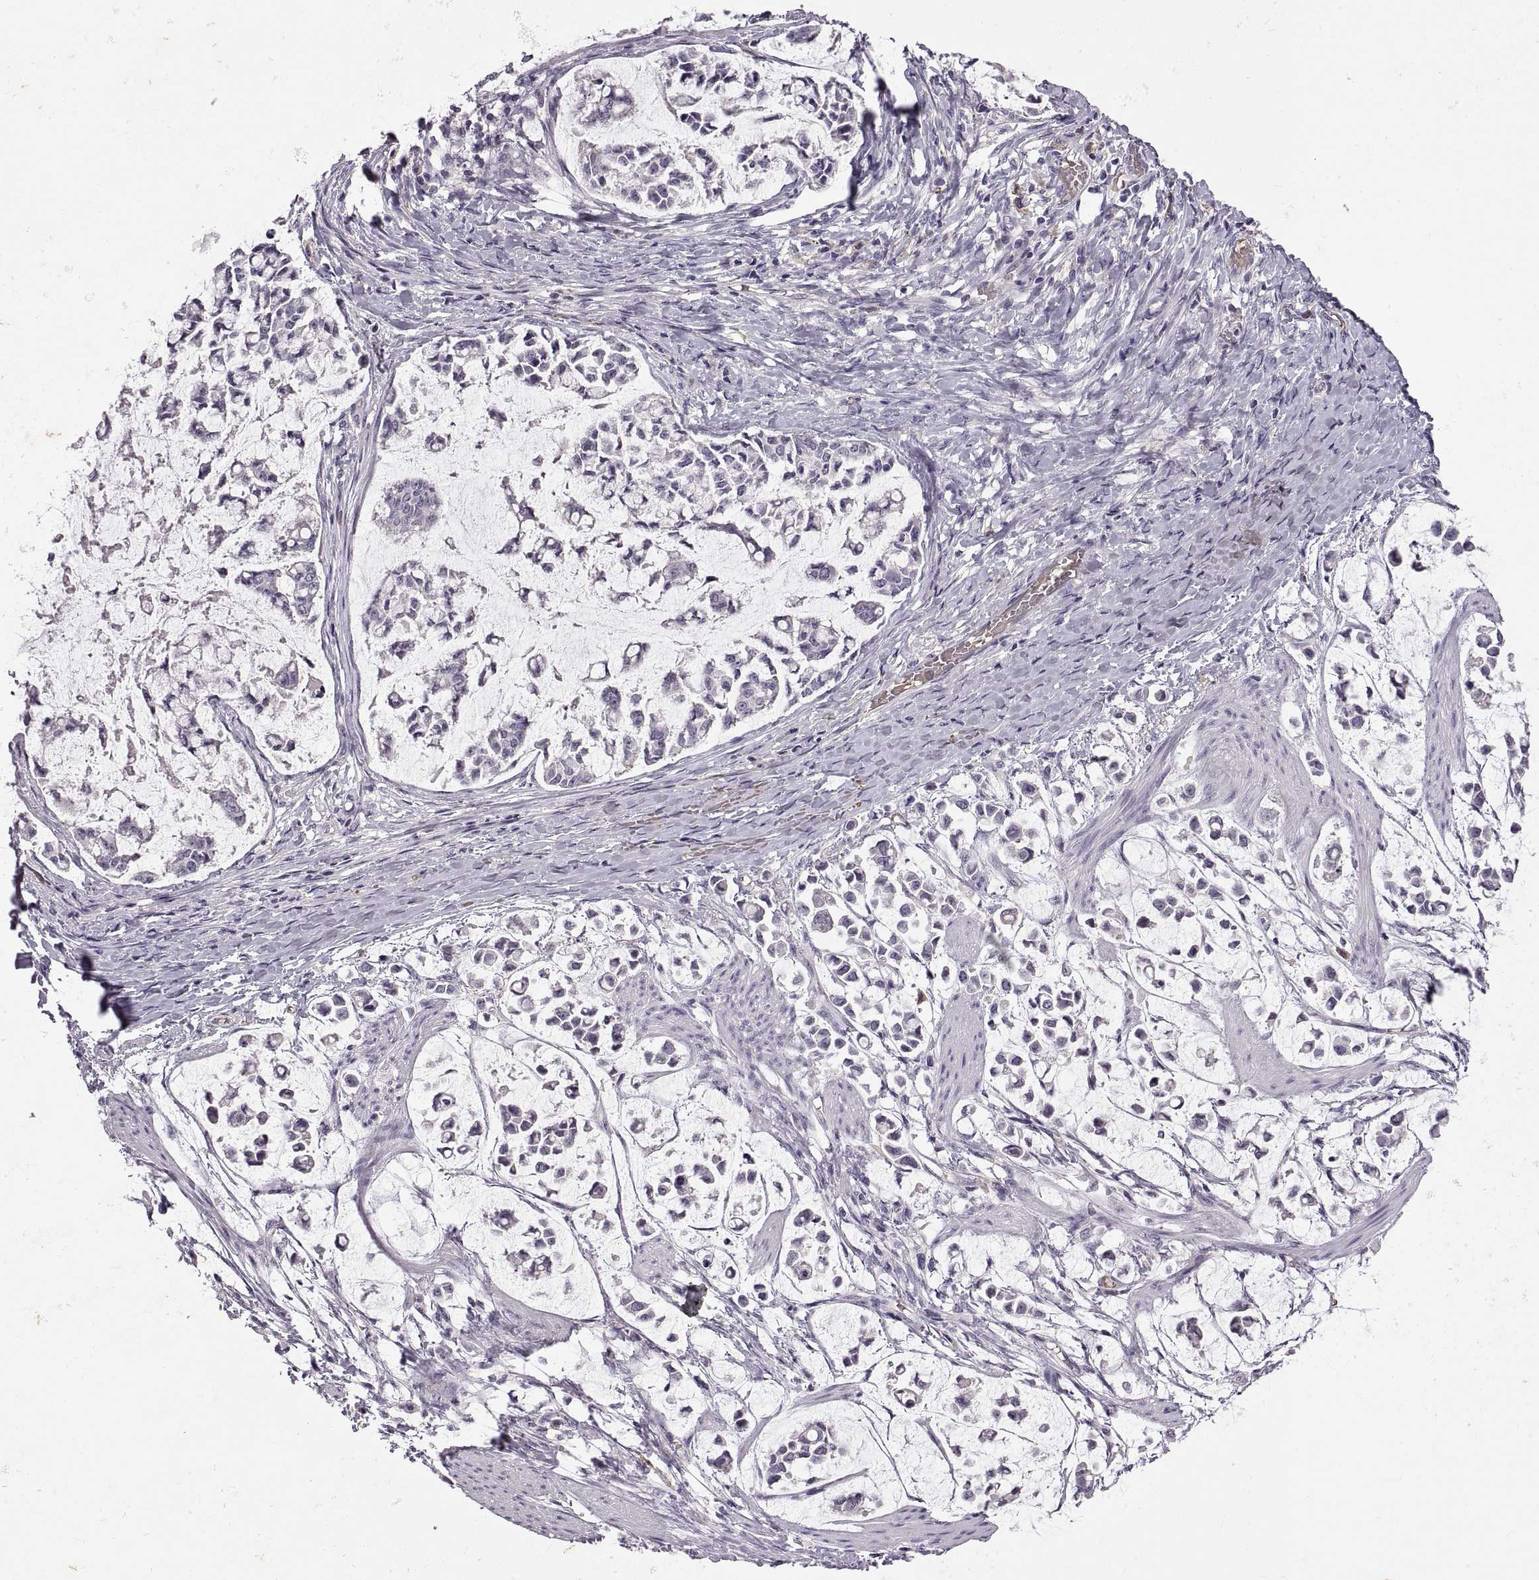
{"staining": {"intensity": "negative", "quantity": "none", "location": "none"}, "tissue": "stomach cancer", "cell_type": "Tumor cells", "image_type": "cancer", "snomed": [{"axis": "morphology", "description": "Adenocarcinoma, NOS"}, {"axis": "topography", "description": "Stomach"}], "caption": "The micrograph reveals no significant expression in tumor cells of adenocarcinoma (stomach).", "gene": "MEIOC", "patient": {"sex": "male", "age": 82}}